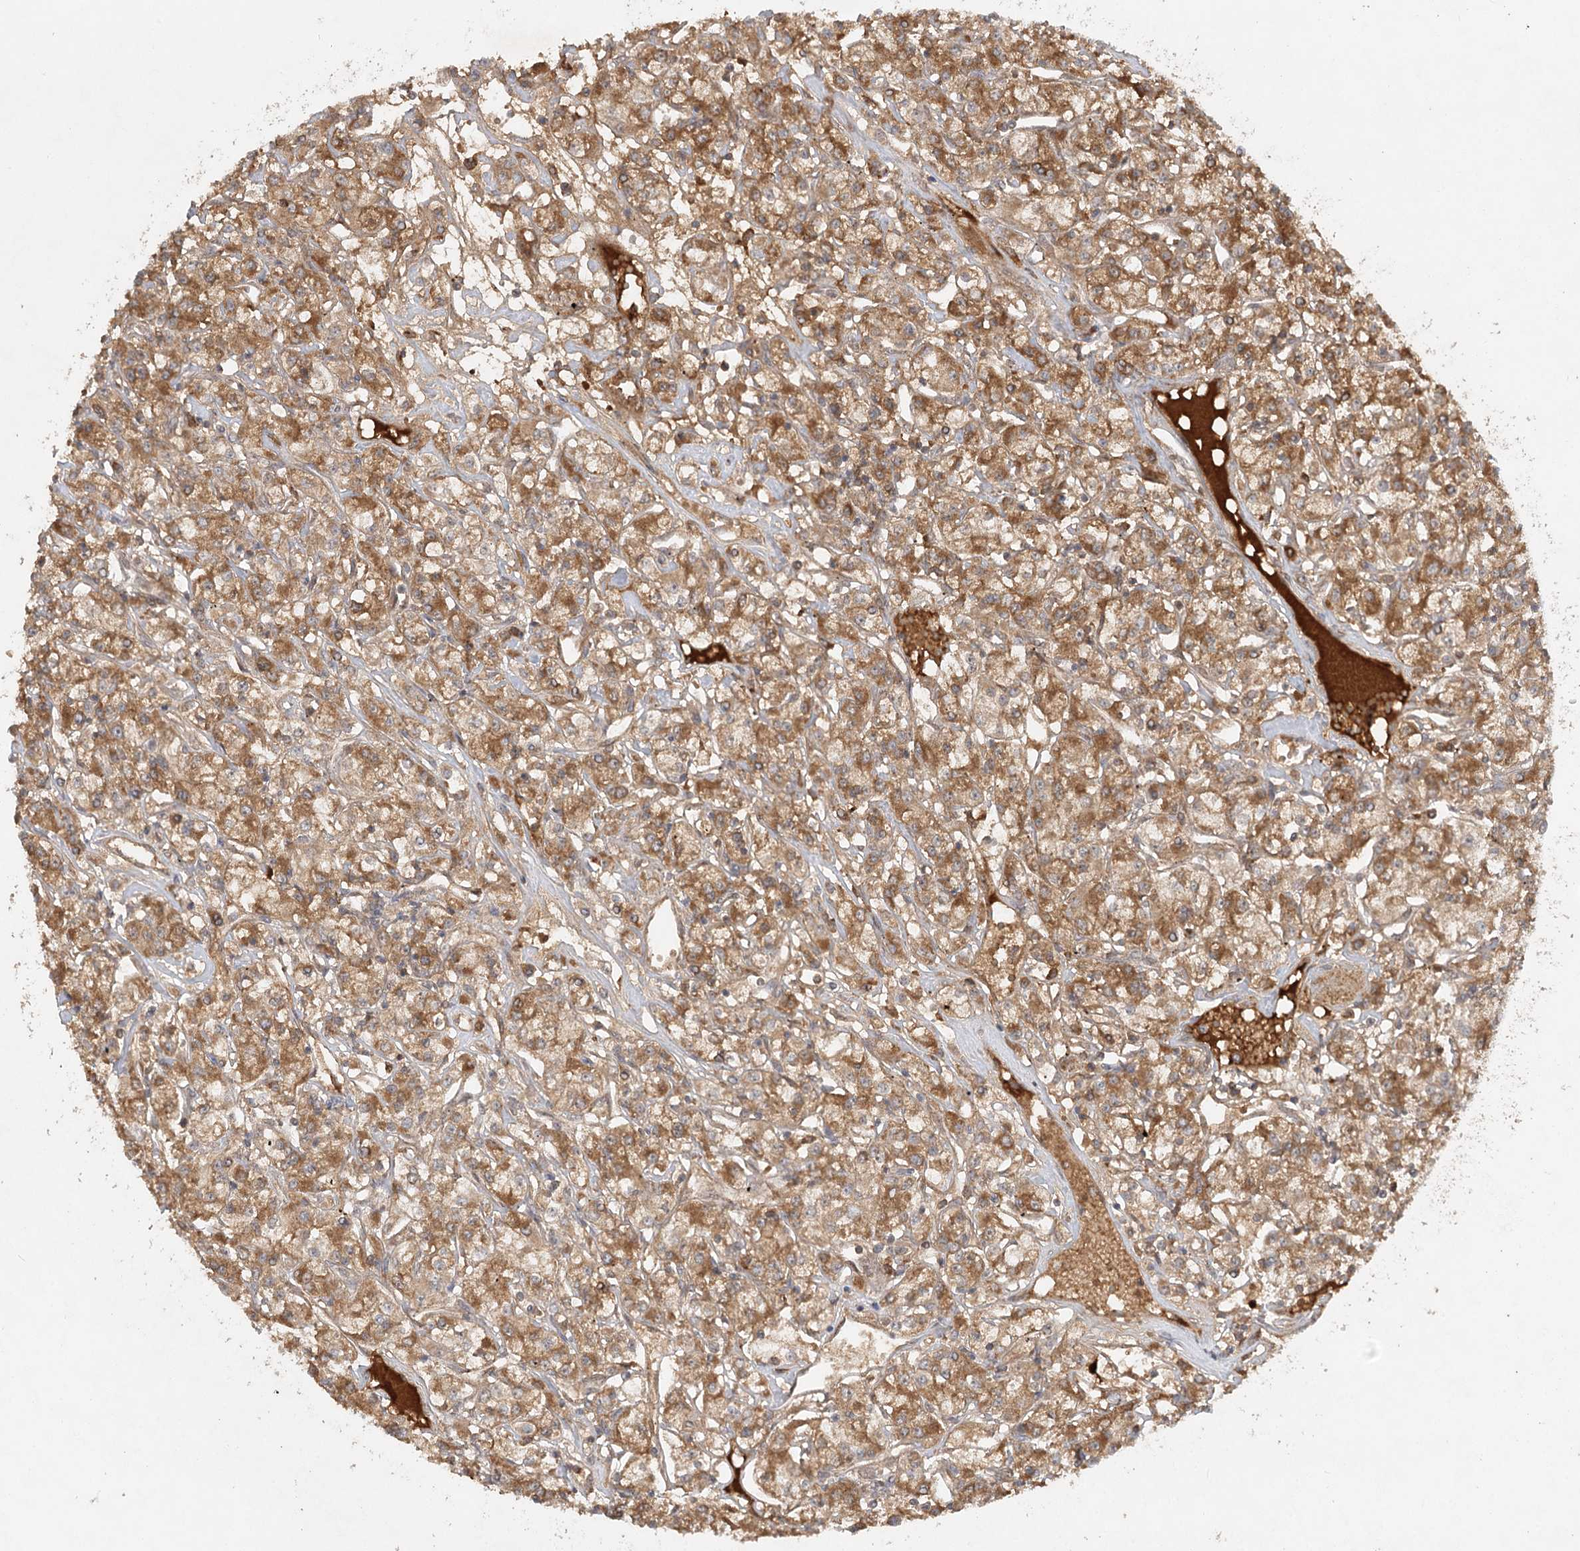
{"staining": {"intensity": "moderate", "quantity": ">75%", "location": "cytoplasmic/membranous"}, "tissue": "renal cancer", "cell_type": "Tumor cells", "image_type": "cancer", "snomed": [{"axis": "morphology", "description": "Adenocarcinoma, NOS"}, {"axis": "topography", "description": "Kidney"}], "caption": "This histopathology image displays IHC staining of renal adenocarcinoma, with medium moderate cytoplasmic/membranous expression in approximately >75% of tumor cells.", "gene": "ARL13A", "patient": {"sex": "female", "age": 59}}